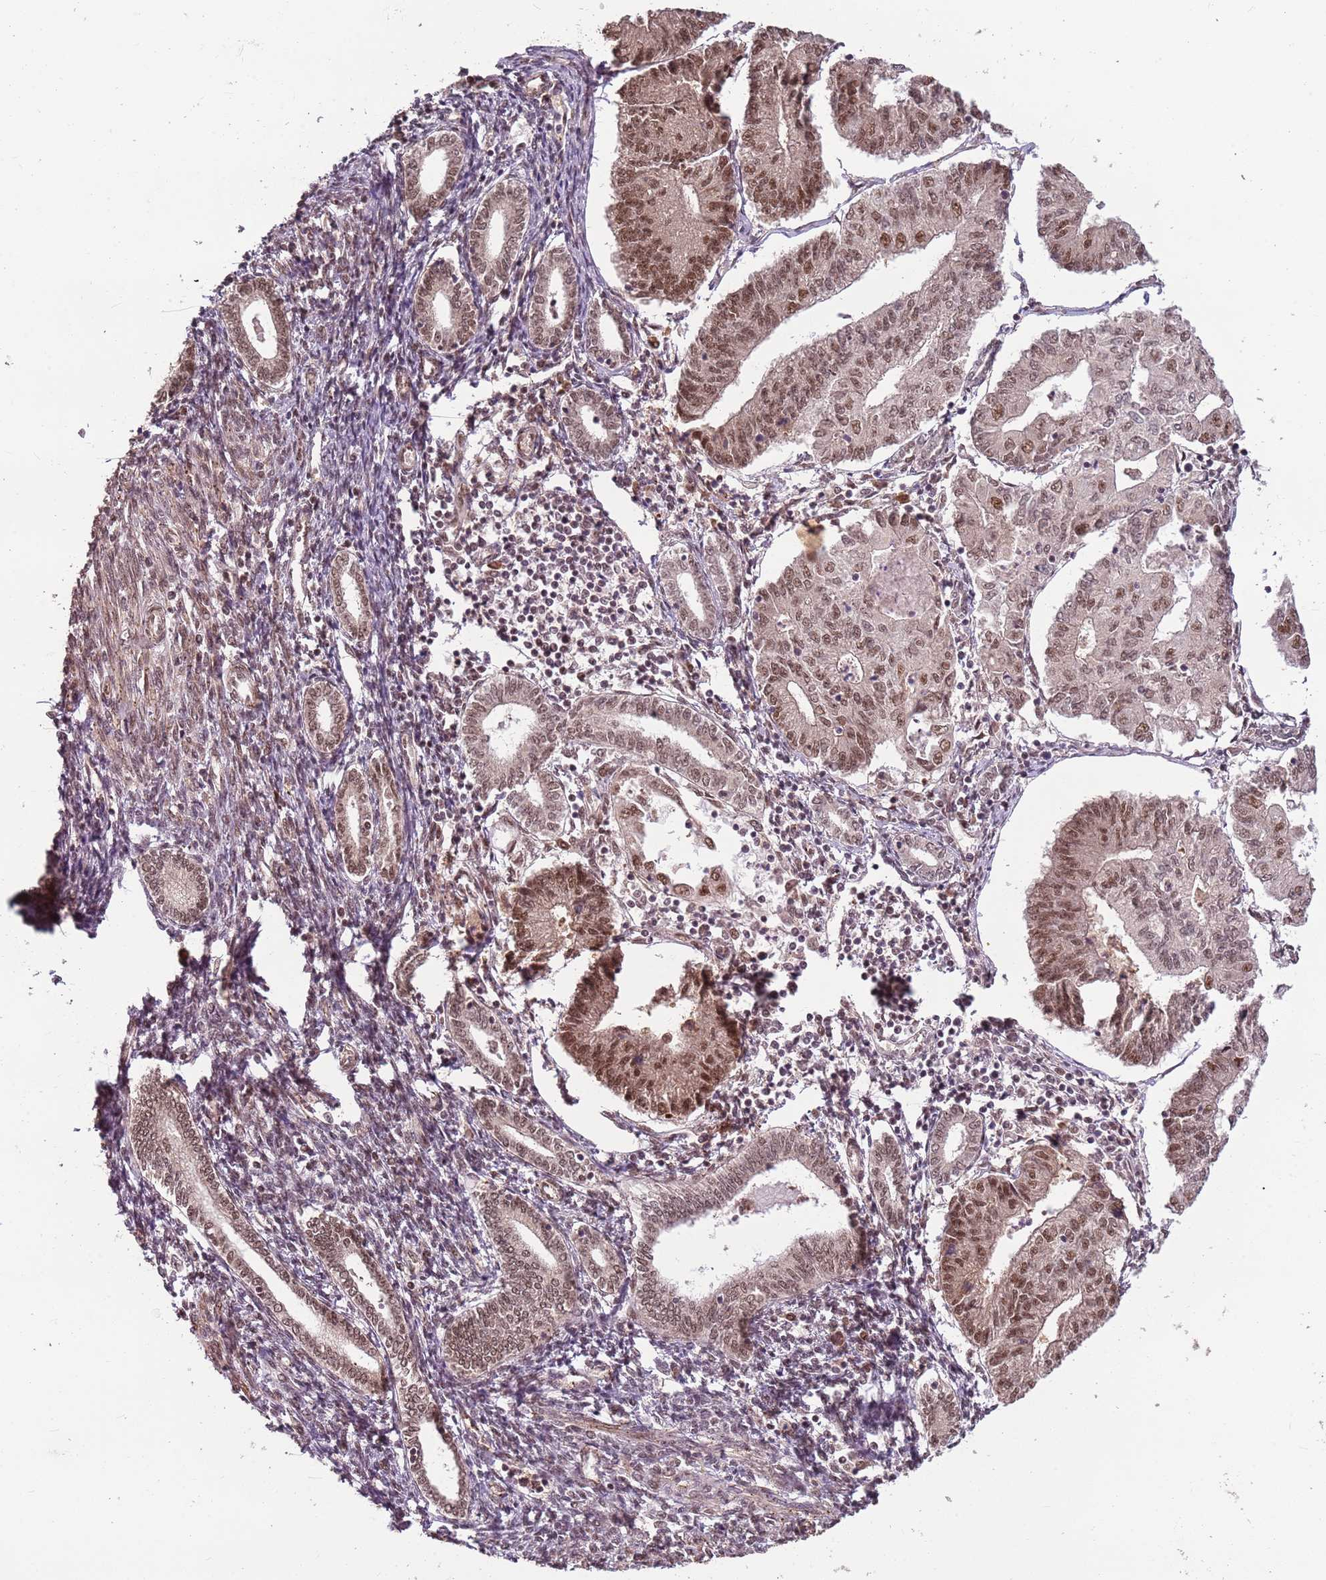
{"staining": {"intensity": "moderate", "quantity": ">75%", "location": "nuclear"}, "tissue": "endometrial cancer", "cell_type": "Tumor cells", "image_type": "cancer", "snomed": [{"axis": "morphology", "description": "Adenocarcinoma, NOS"}, {"axis": "topography", "description": "Endometrium"}], "caption": "Immunohistochemistry (IHC) image of human endometrial cancer stained for a protein (brown), which exhibits medium levels of moderate nuclear staining in approximately >75% of tumor cells.", "gene": "POLR3H", "patient": {"sex": "female", "age": 56}}